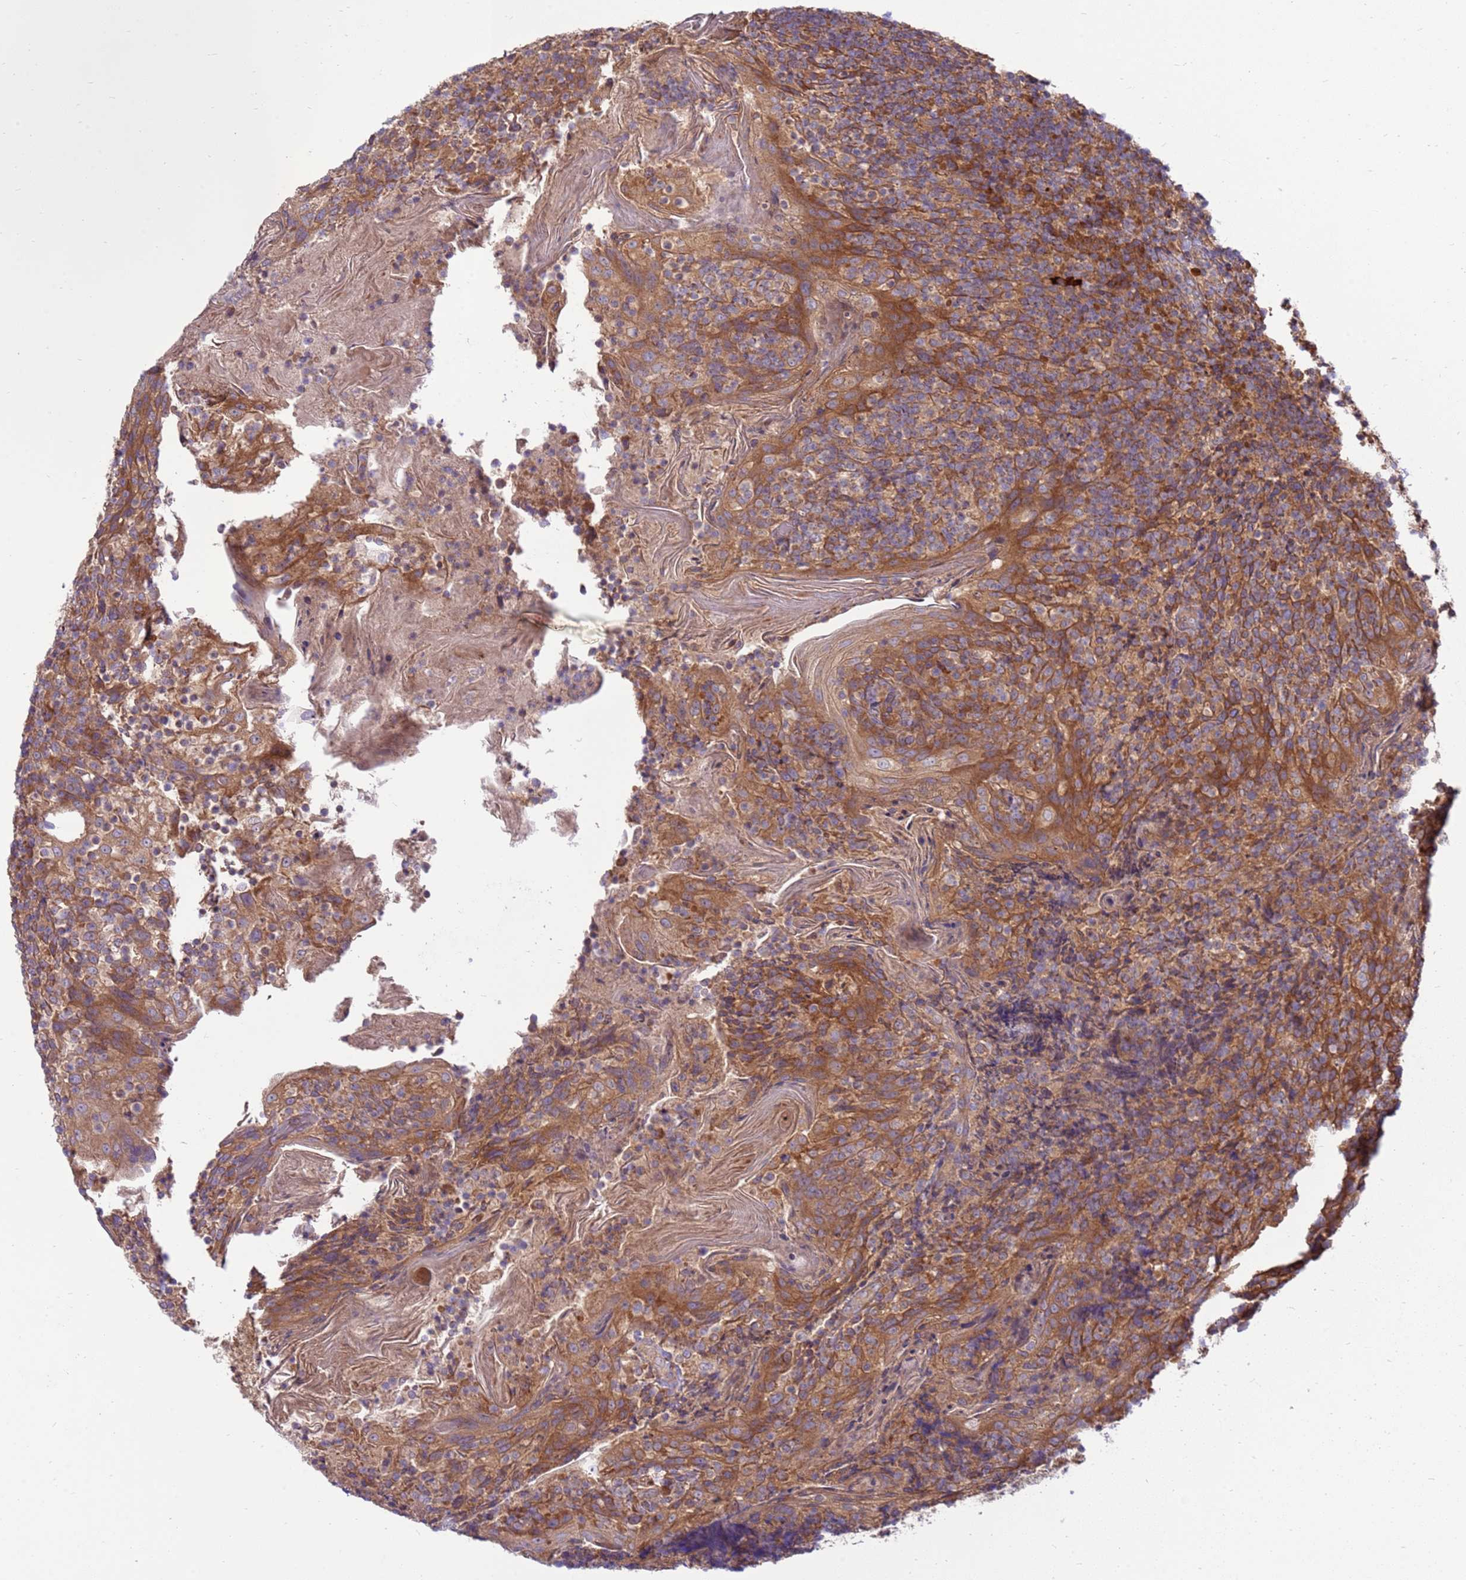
{"staining": {"intensity": "moderate", "quantity": ">75%", "location": "cytoplasmic/membranous"}, "tissue": "tonsil", "cell_type": "Germinal center cells", "image_type": "normal", "snomed": [{"axis": "morphology", "description": "Normal tissue, NOS"}, {"axis": "topography", "description": "Tonsil"}], "caption": "IHC histopathology image of normal tonsil: human tonsil stained using IHC demonstrates medium levels of moderate protein expression localized specifically in the cytoplasmic/membranous of germinal center cells, appearing as a cytoplasmic/membranous brown color.", "gene": "SLC44A5", "patient": {"sex": "female", "age": 10}}